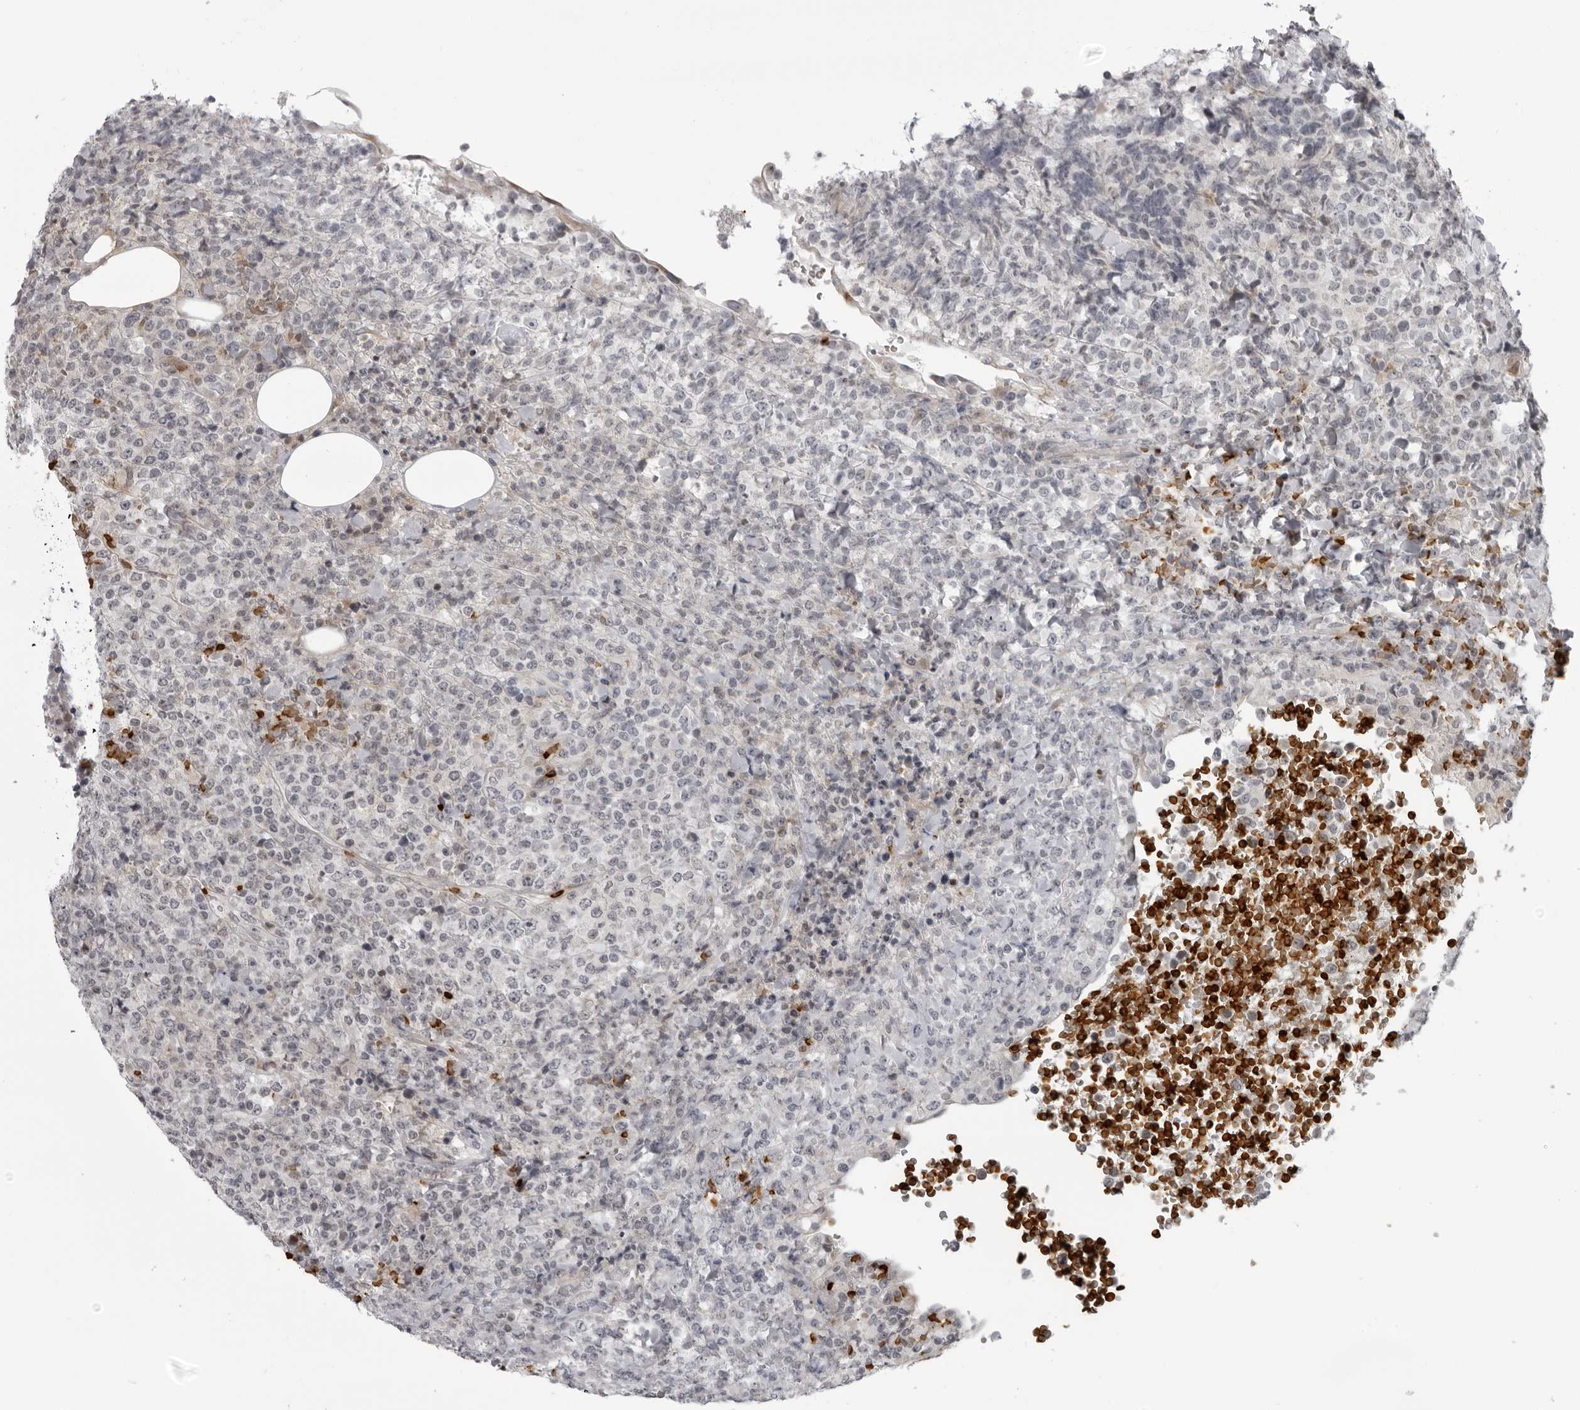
{"staining": {"intensity": "negative", "quantity": "none", "location": "none"}, "tissue": "lymphoma", "cell_type": "Tumor cells", "image_type": "cancer", "snomed": [{"axis": "morphology", "description": "Malignant lymphoma, non-Hodgkin's type, High grade"}, {"axis": "topography", "description": "Lymph node"}], "caption": "Malignant lymphoma, non-Hodgkin's type (high-grade) was stained to show a protein in brown. There is no significant staining in tumor cells. (Immunohistochemistry, brightfield microscopy, high magnification).", "gene": "THOP1", "patient": {"sex": "male", "age": 13}}